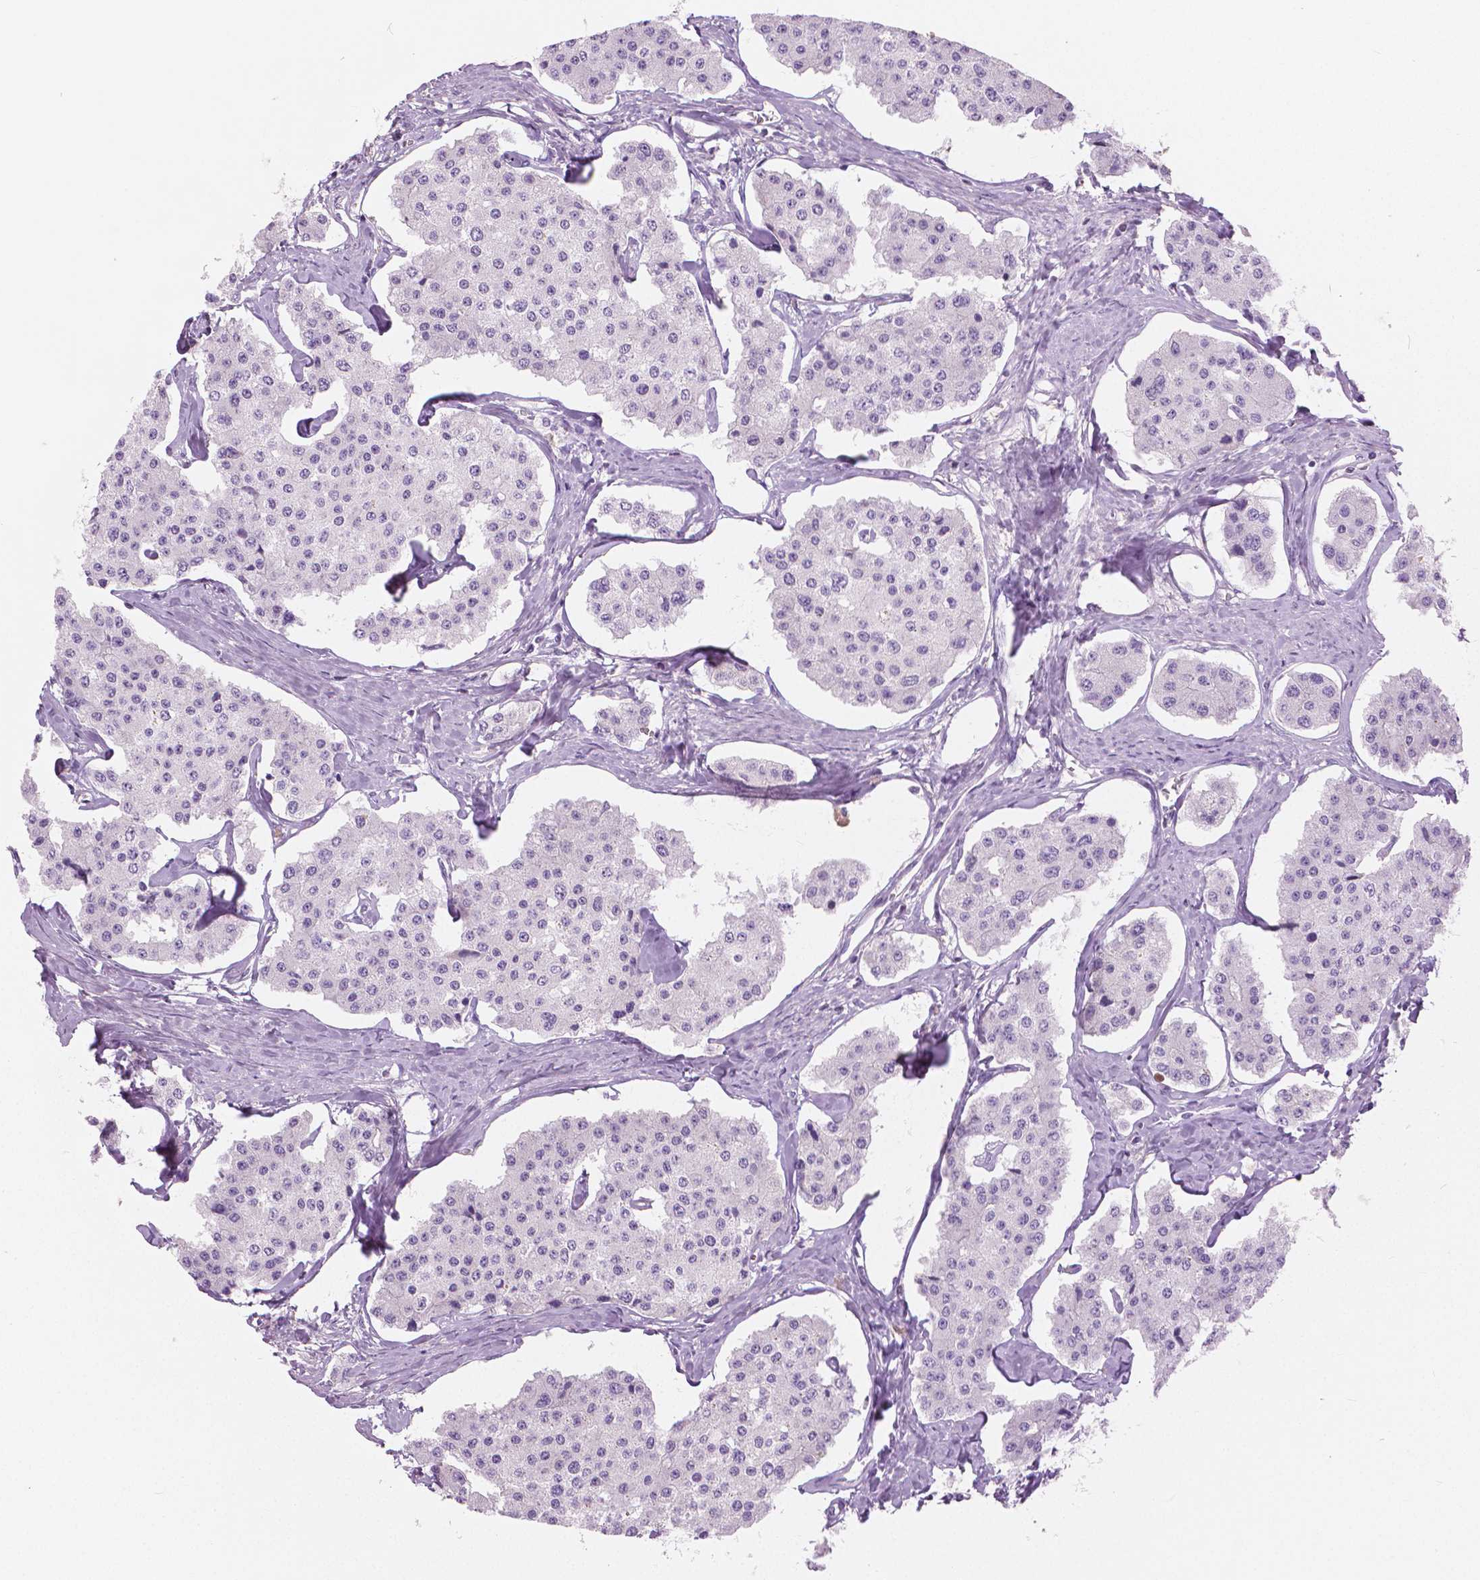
{"staining": {"intensity": "negative", "quantity": "none", "location": "none"}, "tissue": "carcinoid", "cell_type": "Tumor cells", "image_type": "cancer", "snomed": [{"axis": "morphology", "description": "Carcinoid, malignant, NOS"}, {"axis": "topography", "description": "Small intestine"}], "caption": "High magnification brightfield microscopy of carcinoid stained with DAB (3,3'-diaminobenzidine) (brown) and counterstained with hematoxylin (blue): tumor cells show no significant staining.", "gene": "GALM", "patient": {"sex": "female", "age": 65}}